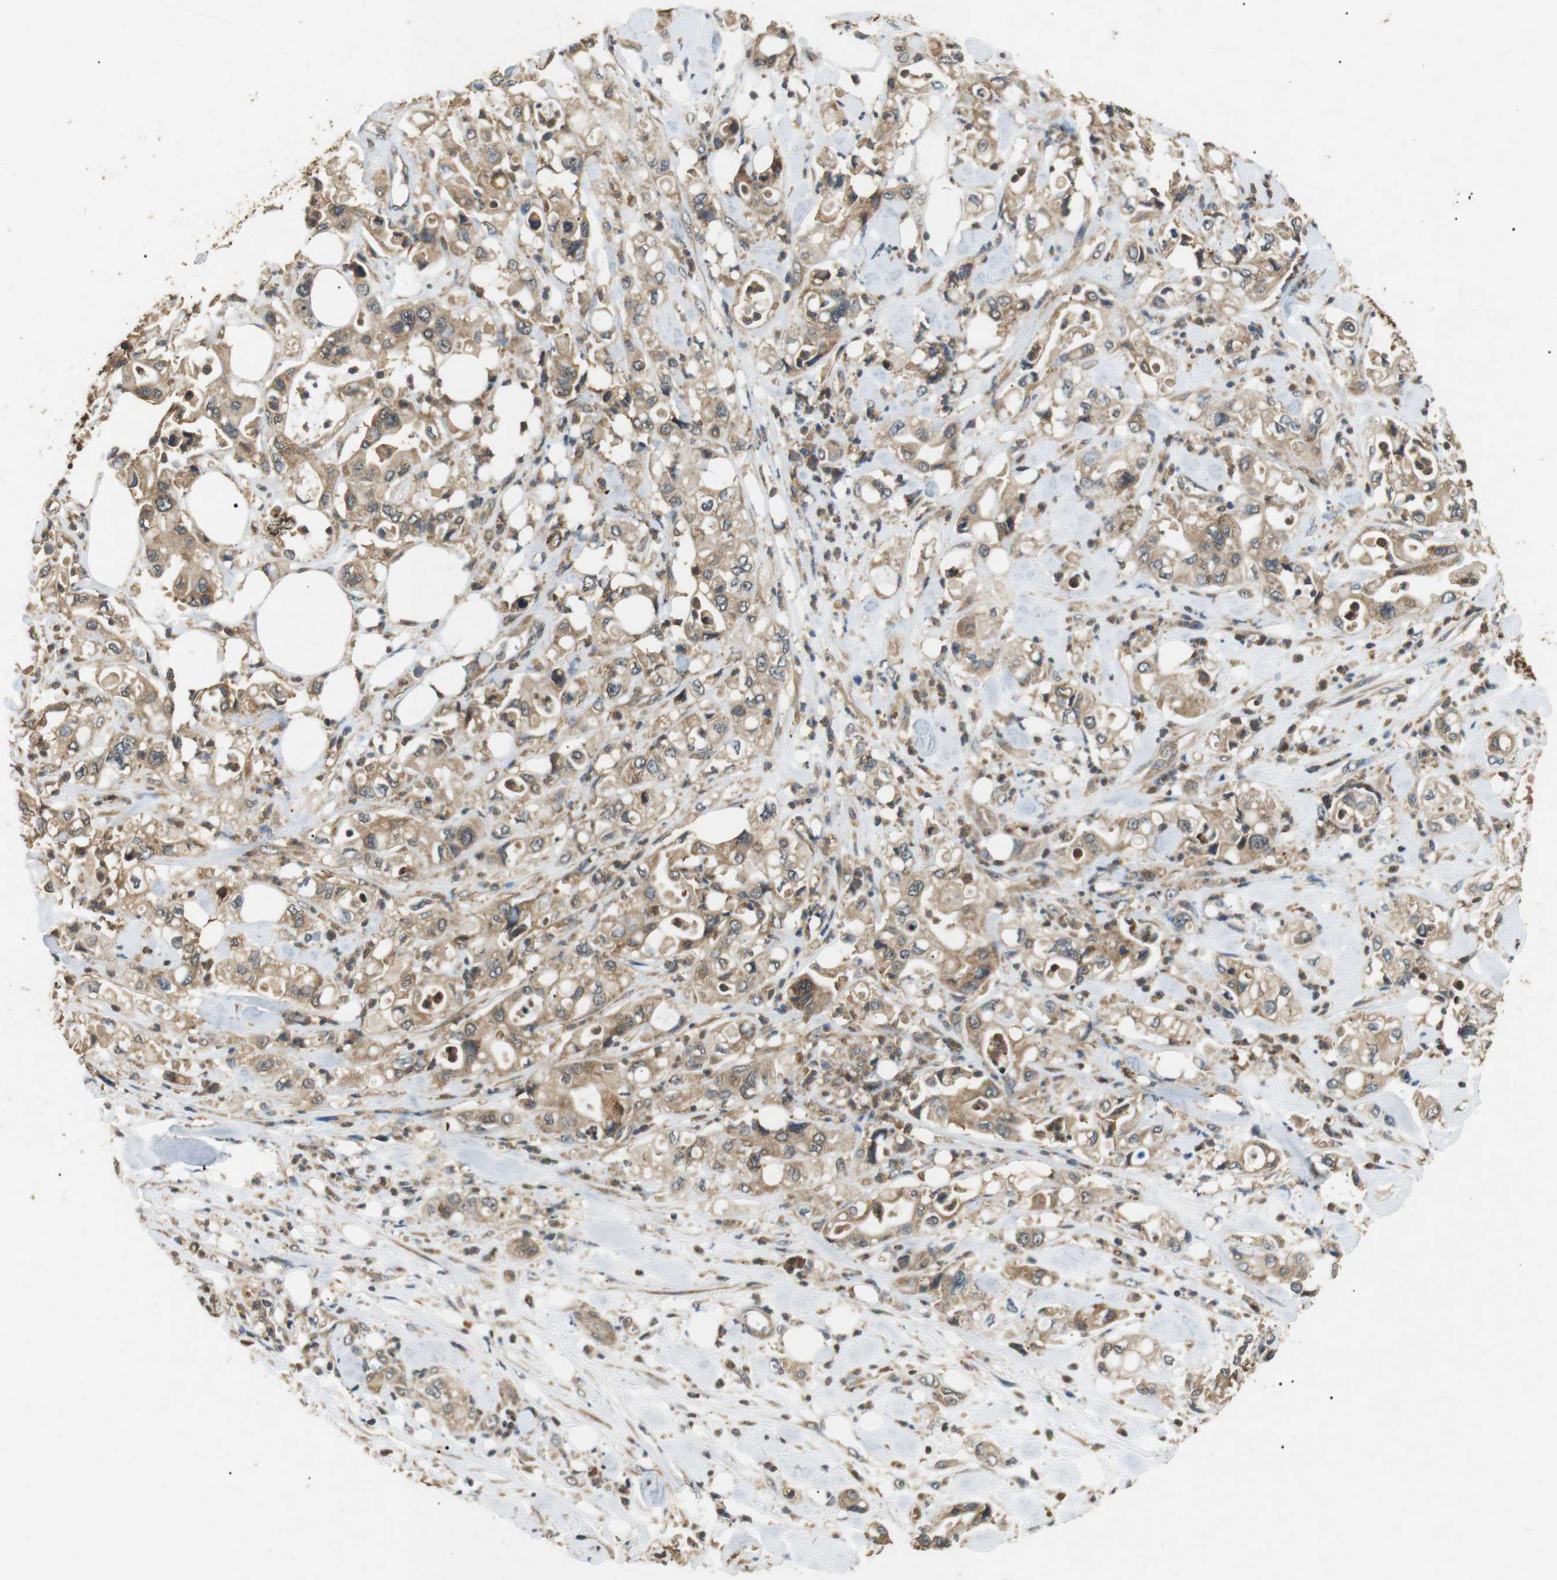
{"staining": {"intensity": "moderate", "quantity": ">75%", "location": "cytoplasmic/membranous"}, "tissue": "pancreatic cancer", "cell_type": "Tumor cells", "image_type": "cancer", "snomed": [{"axis": "morphology", "description": "Adenocarcinoma, NOS"}, {"axis": "topography", "description": "Pancreas"}], "caption": "The photomicrograph demonstrates immunohistochemical staining of pancreatic adenocarcinoma. There is moderate cytoplasmic/membranous staining is appreciated in approximately >75% of tumor cells. (IHC, brightfield microscopy, high magnification).", "gene": "TBC1D15", "patient": {"sex": "male", "age": 70}}